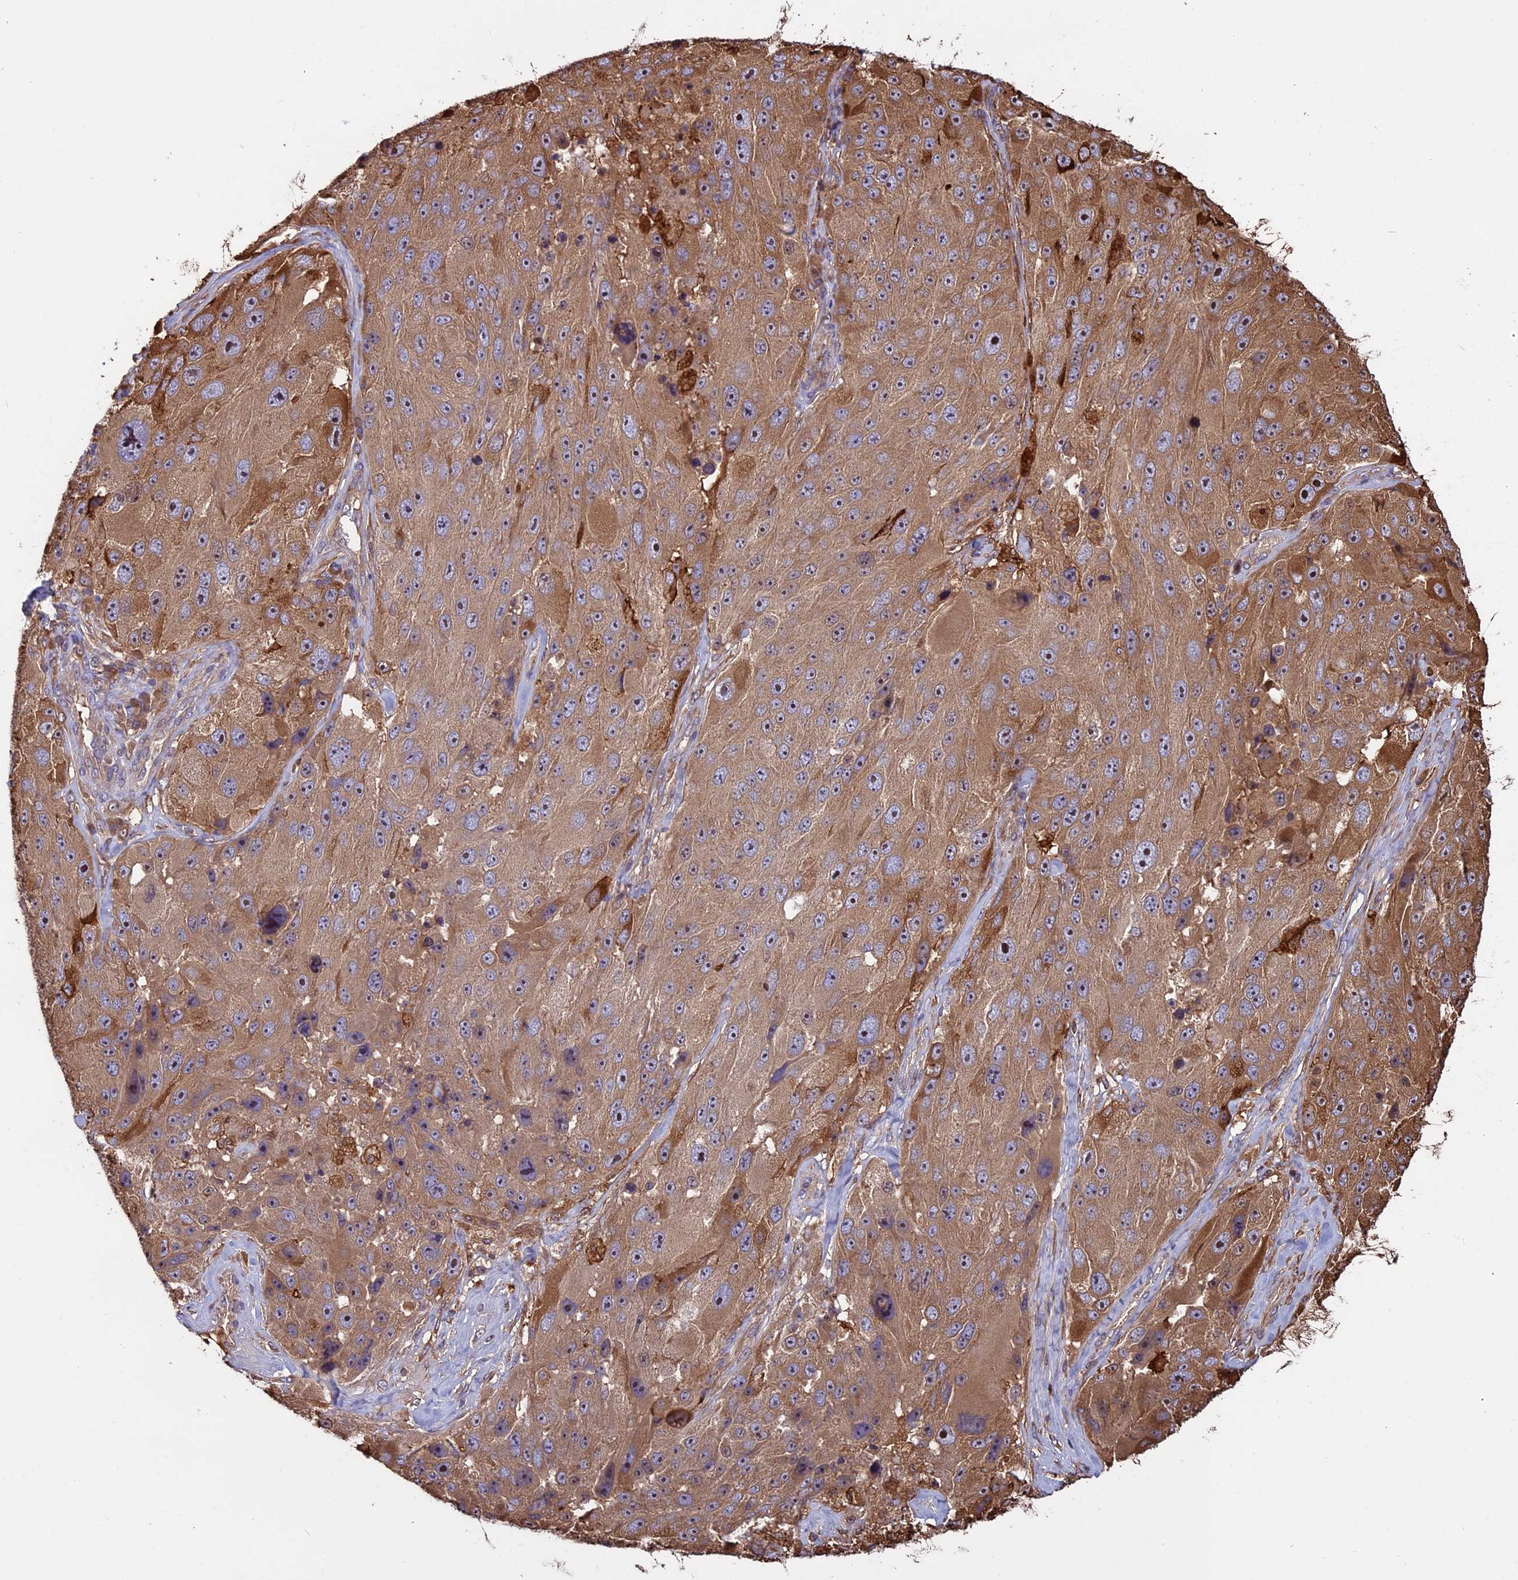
{"staining": {"intensity": "moderate", "quantity": ">75%", "location": "cytoplasmic/membranous,nuclear"}, "tissue": "melanoma", "cell_type": "Tumor cells", "image_type": "cancer", "snomed": [{"axis": "morphology", "description": "Malignant melanoma, Metastatic site"}, {"axis": "topography", "description": "Lymph node"}], "caption": "High-magnification brightfield microscopy of melanoma stained with DAB (brown) and counterstained with hematoxylin (blue). tumor cells exhibit moderate cytoplasmic/membranous and nuclear staining is appreciated in about>75% of cells.", "gene": "VWA3A", "patient": {"sex": "male", "age": 62}}